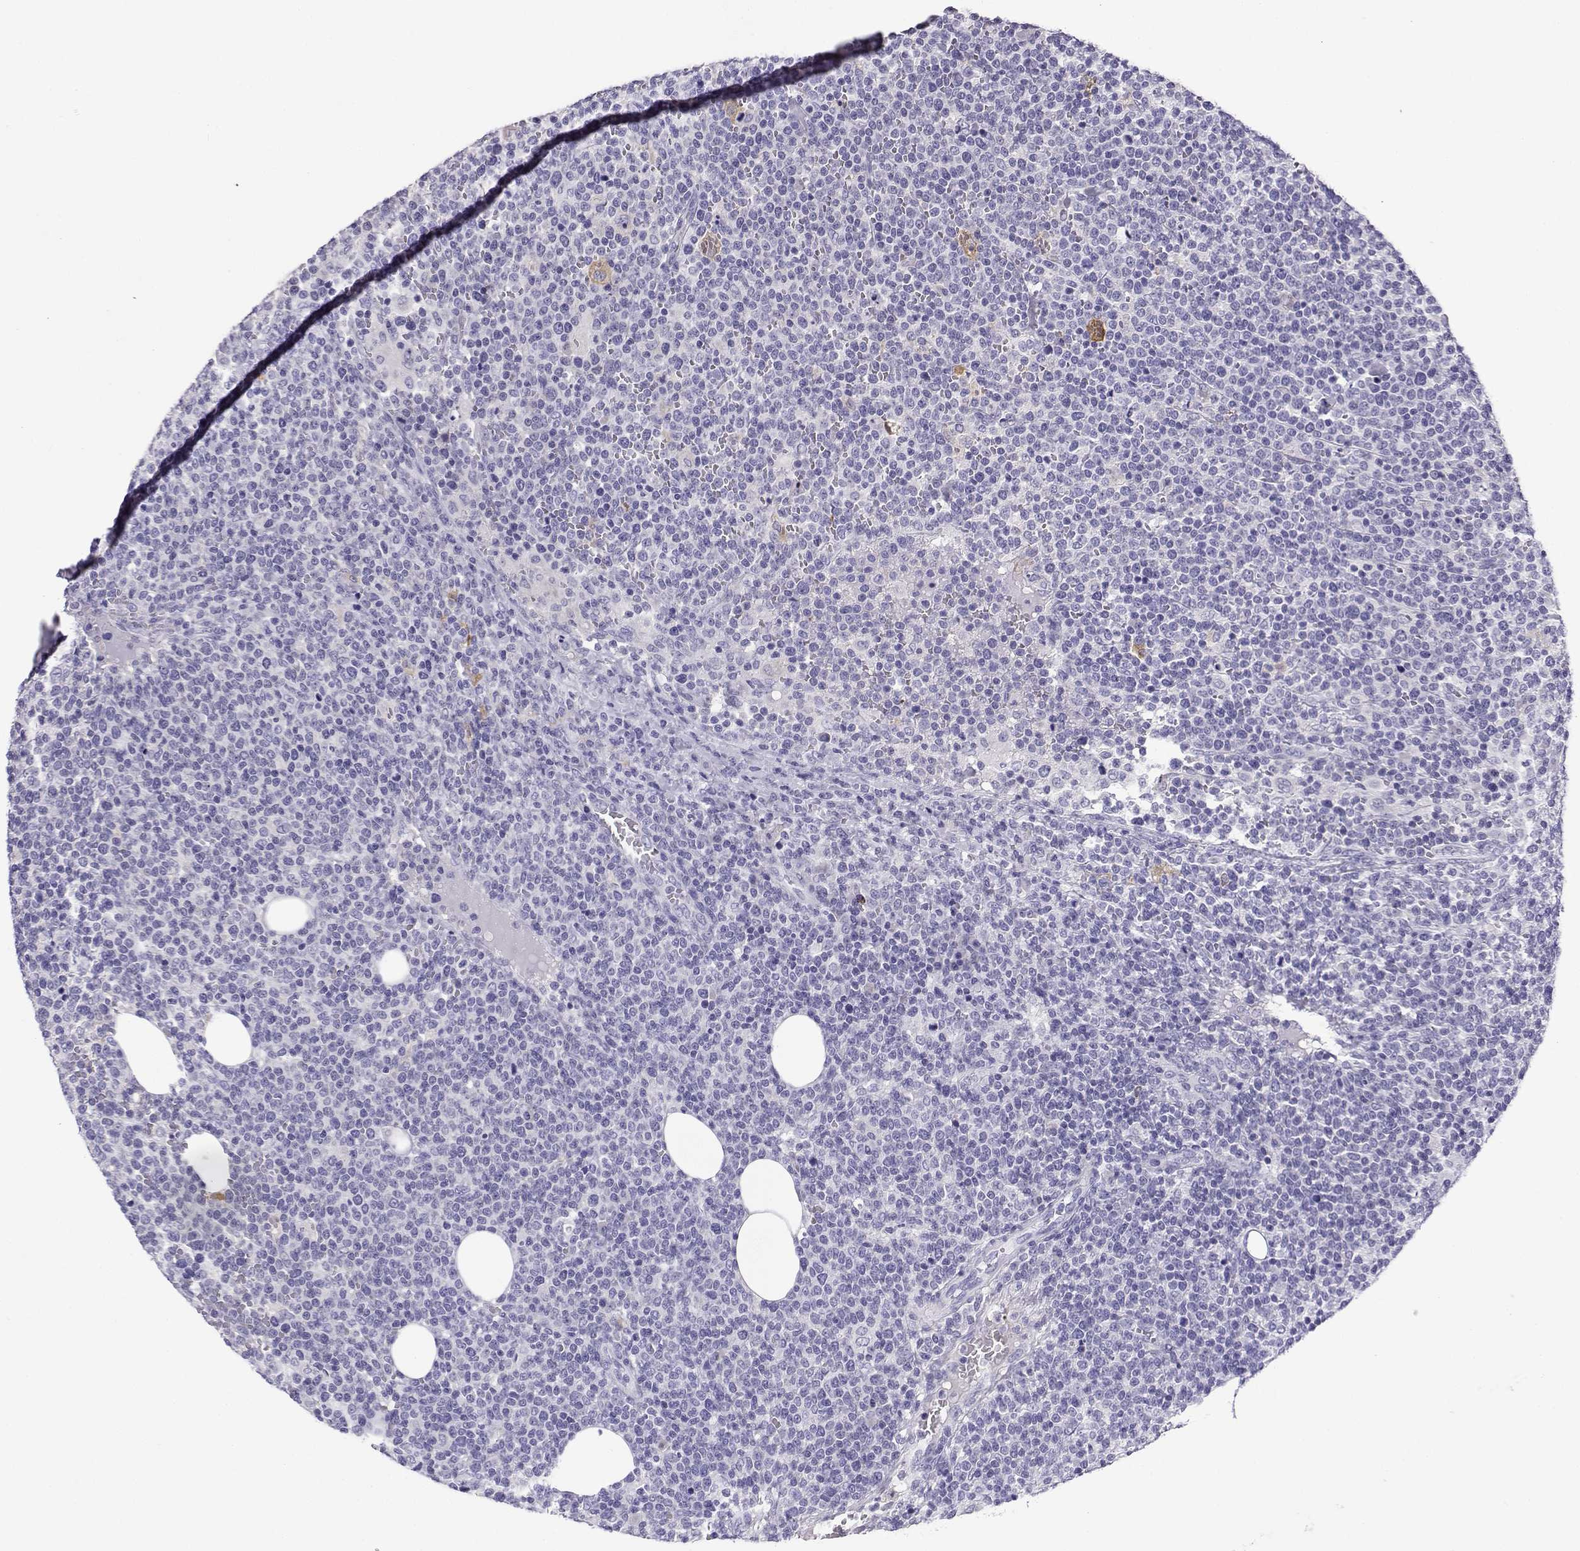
{"staining": {"intensity": "negative", "quantity": "none", "location": "none"}, "tissue": "lymphoma", "cell_type": "Tumor cells", "image_type": "cancer", "snomed": [{"axis": "morphology", "description": "Malignant lymphoma, non-Hodgkin's type, High grade"}, {"axis": "topography", "description": "Lymph node"}], "caption": "This is an IHC image of human lymphoma. There is no staining in tumor cells.", "gene": "LINGO1", "patient": {"sex": "male", "age": 61}}